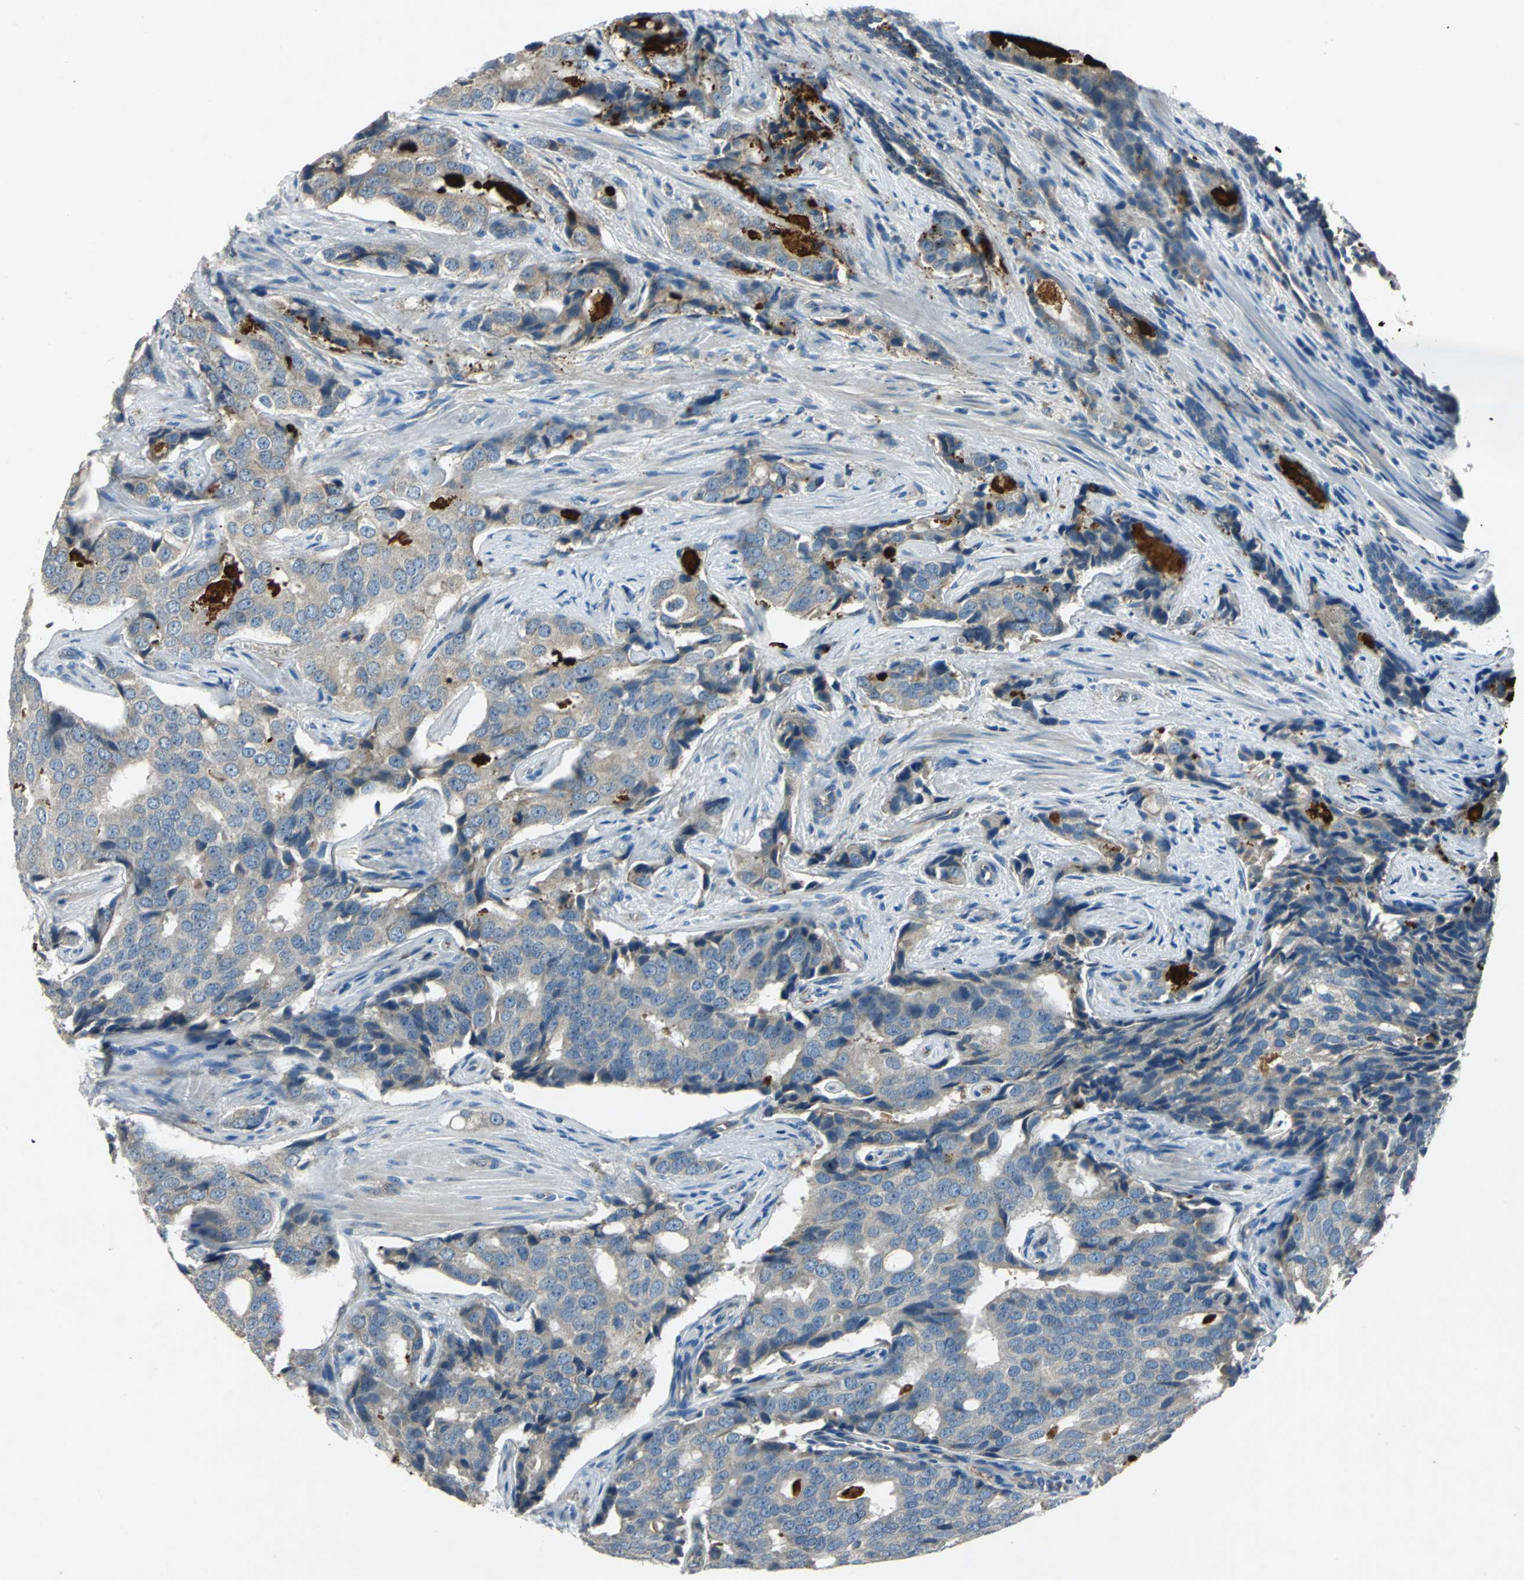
{"staining": {"intensity": "weak", "quantity": "25%-75%", "location": "cytoplasmic/membranous"}, "tissue": "prostate cancer", "cell_type": "Tumor cells", "image_type": "cancer", "snomed": [{"axis": "morphology", "description": "Adenocarcinoma, High grade"}, {"axis": "topography", "description": "Prostate"}], "caption": "Tumor cells exhibit low levels of weak cytoplasmic/membranous positivity in about 25%-75% of cells in human prostate high-grade adenocarcinoma.", "gene": "SLC2A13", "patient": {"sex": "male", "age": 58}}